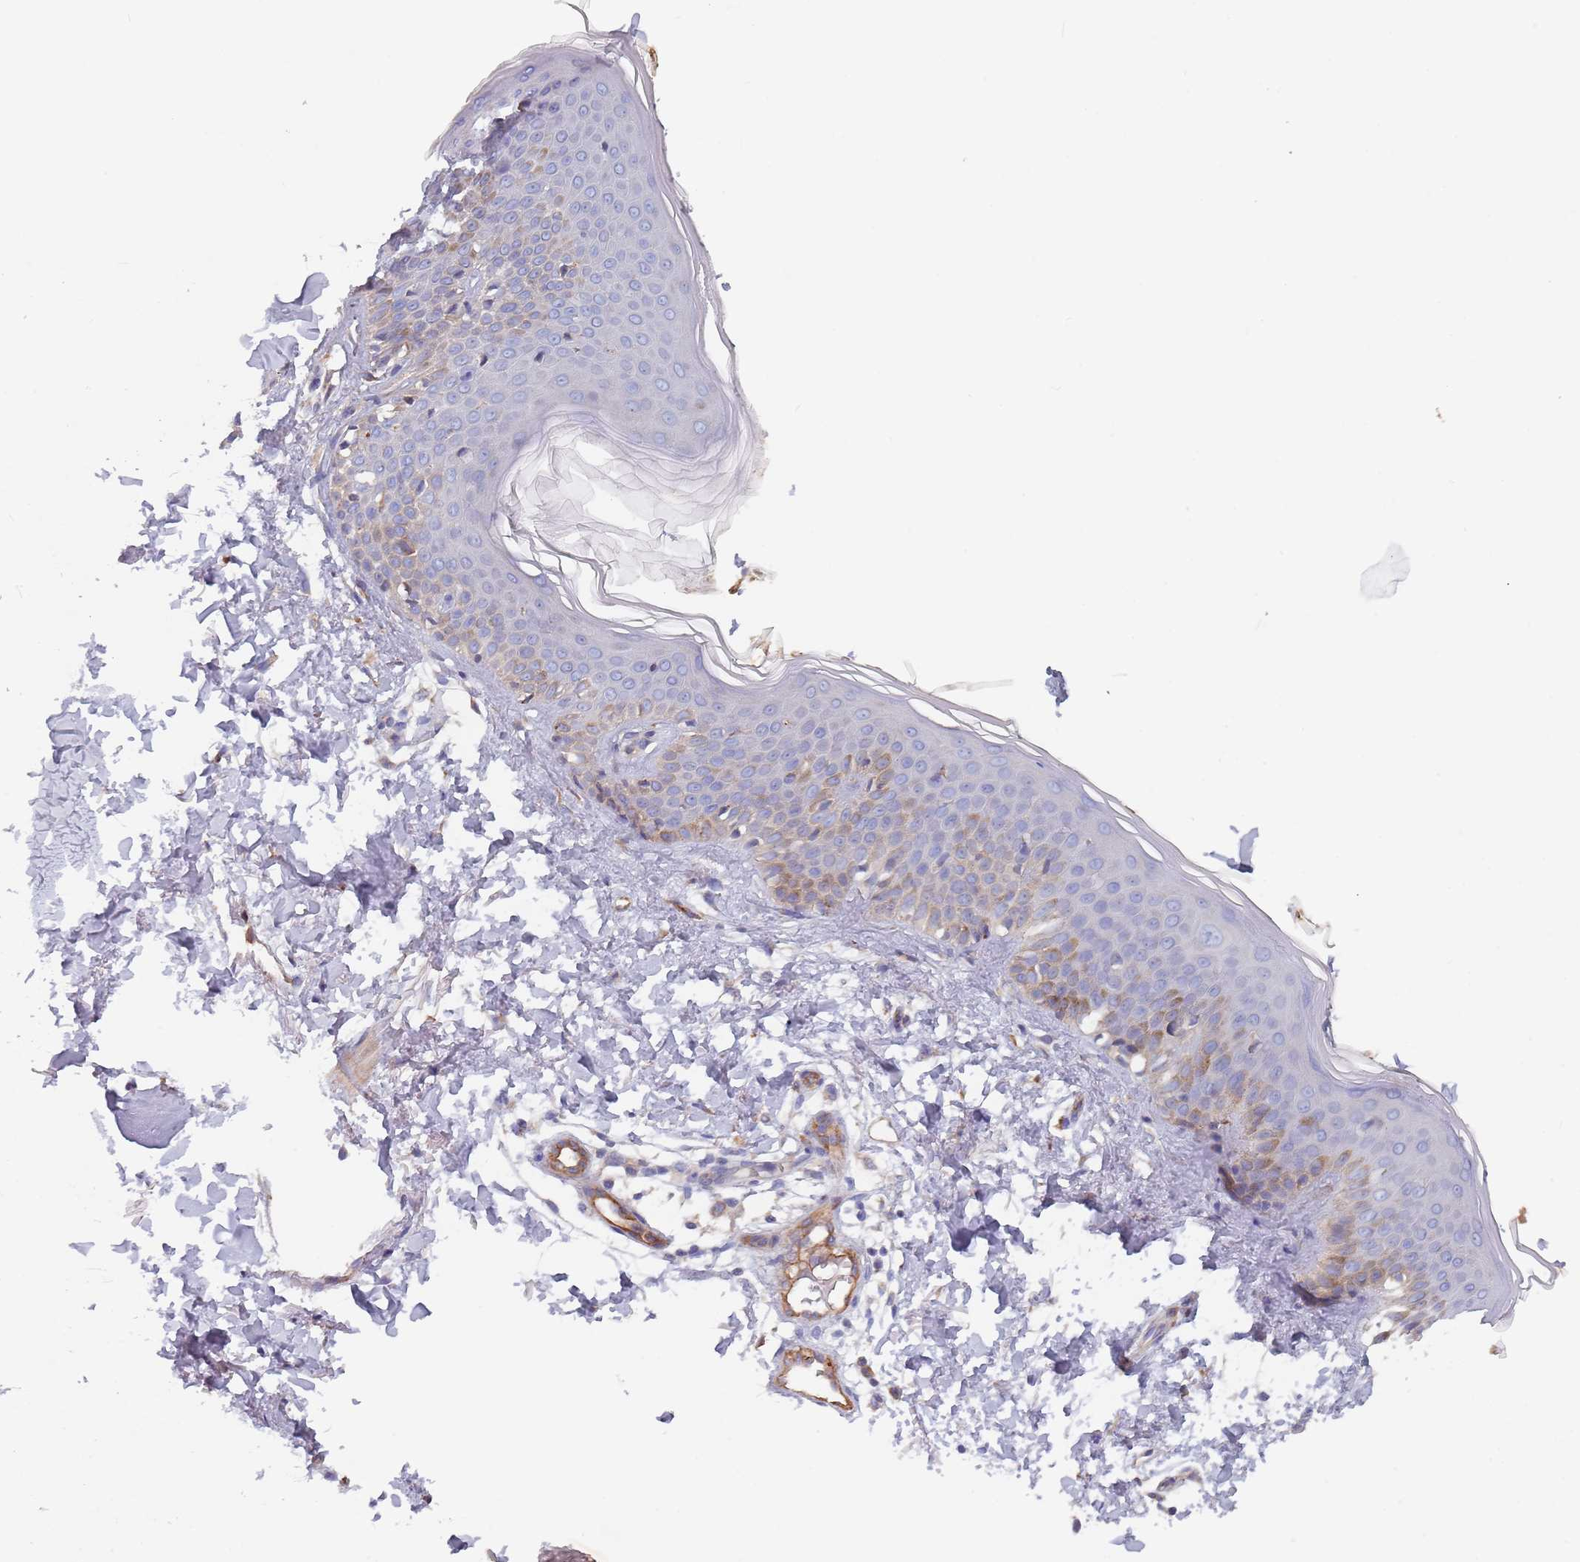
{"staining": {"intensity": "moderate", "quantity": ">75%", "location": "cytoplasmic/membranous"}, "tissue": "skin", "cell_type": "Fibroblasts", "image_type": "normal", "snomed": [{"axis": "morphology", "description": "Normal tissue, NOS"}, {"axis": "topography", "description": "Skin"}], "caption": "Immunohistochemical staining of benign skin demonstrates >75% levels of moderate cytoplasmic/membranous protein expression in approximately >75% of fibroblasts. Ihc stains the protein in brown and the nuclei are stained blue.", "gene": "DCUN1D3", "patient": {"sex": "male", "age": 37}}